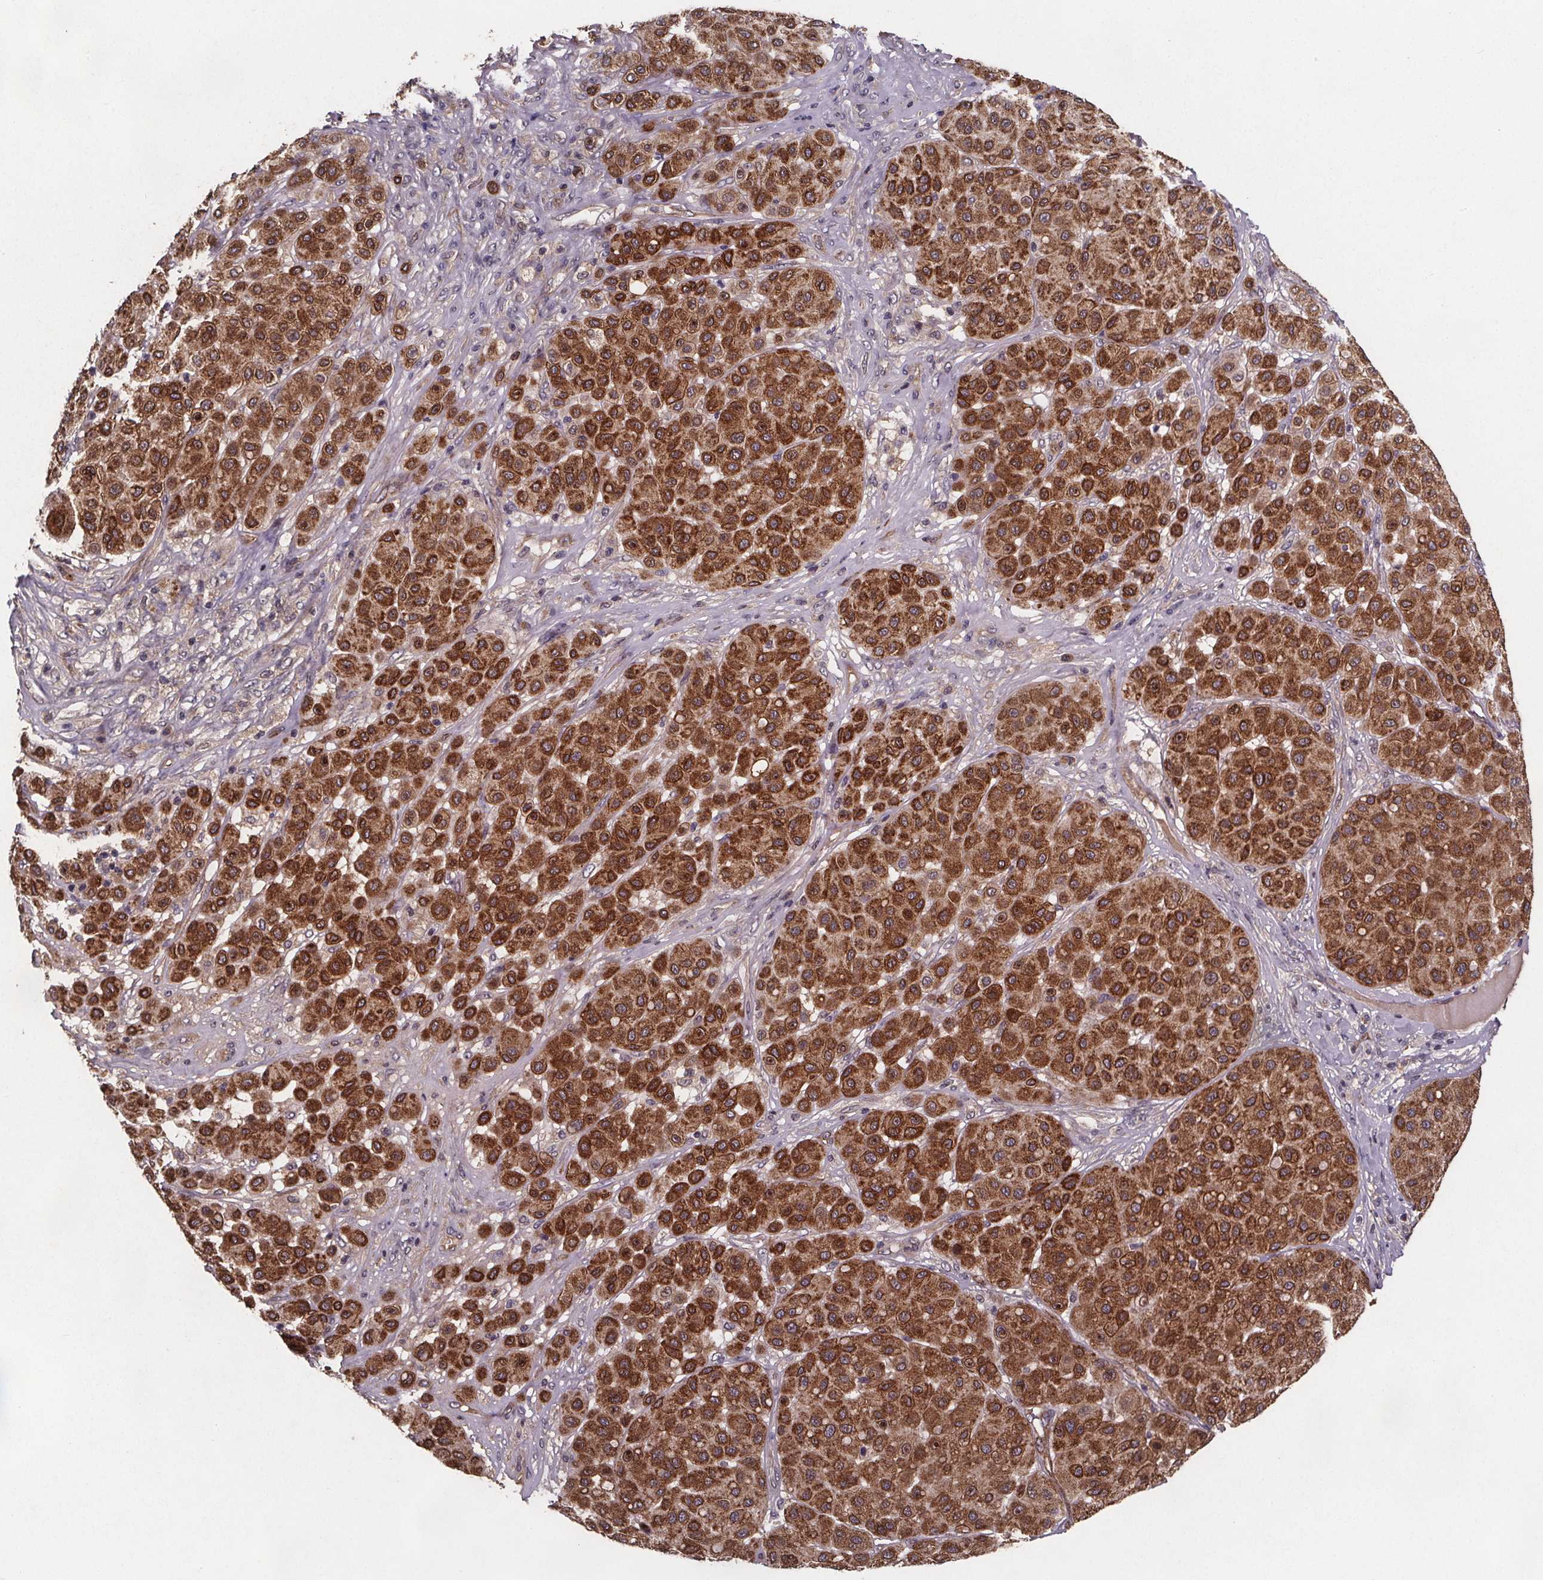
{"staining": {"intensity": "strong", "quantity": ">75%", "location": "cytoplasmic/membranous"}, "tissue": "melanoma", "cell_type": "Tumor cells", "image_type": "cancer", "snomed": [{"axis": "morphology", "description": "Malignant melanoma, Metastatic site"}, {"axis": "topography", "description": "Smooth muscle"}], "caption": "A micrograph showing strong cytoplasmic/membranous expression in approximately >75% of tumor cells in malignant melanoma (metastatic site), as visualized by brown immunohistochemical staining.", "gene": "FASTKD3", "patient": {"sex": "male", "age": 41}}